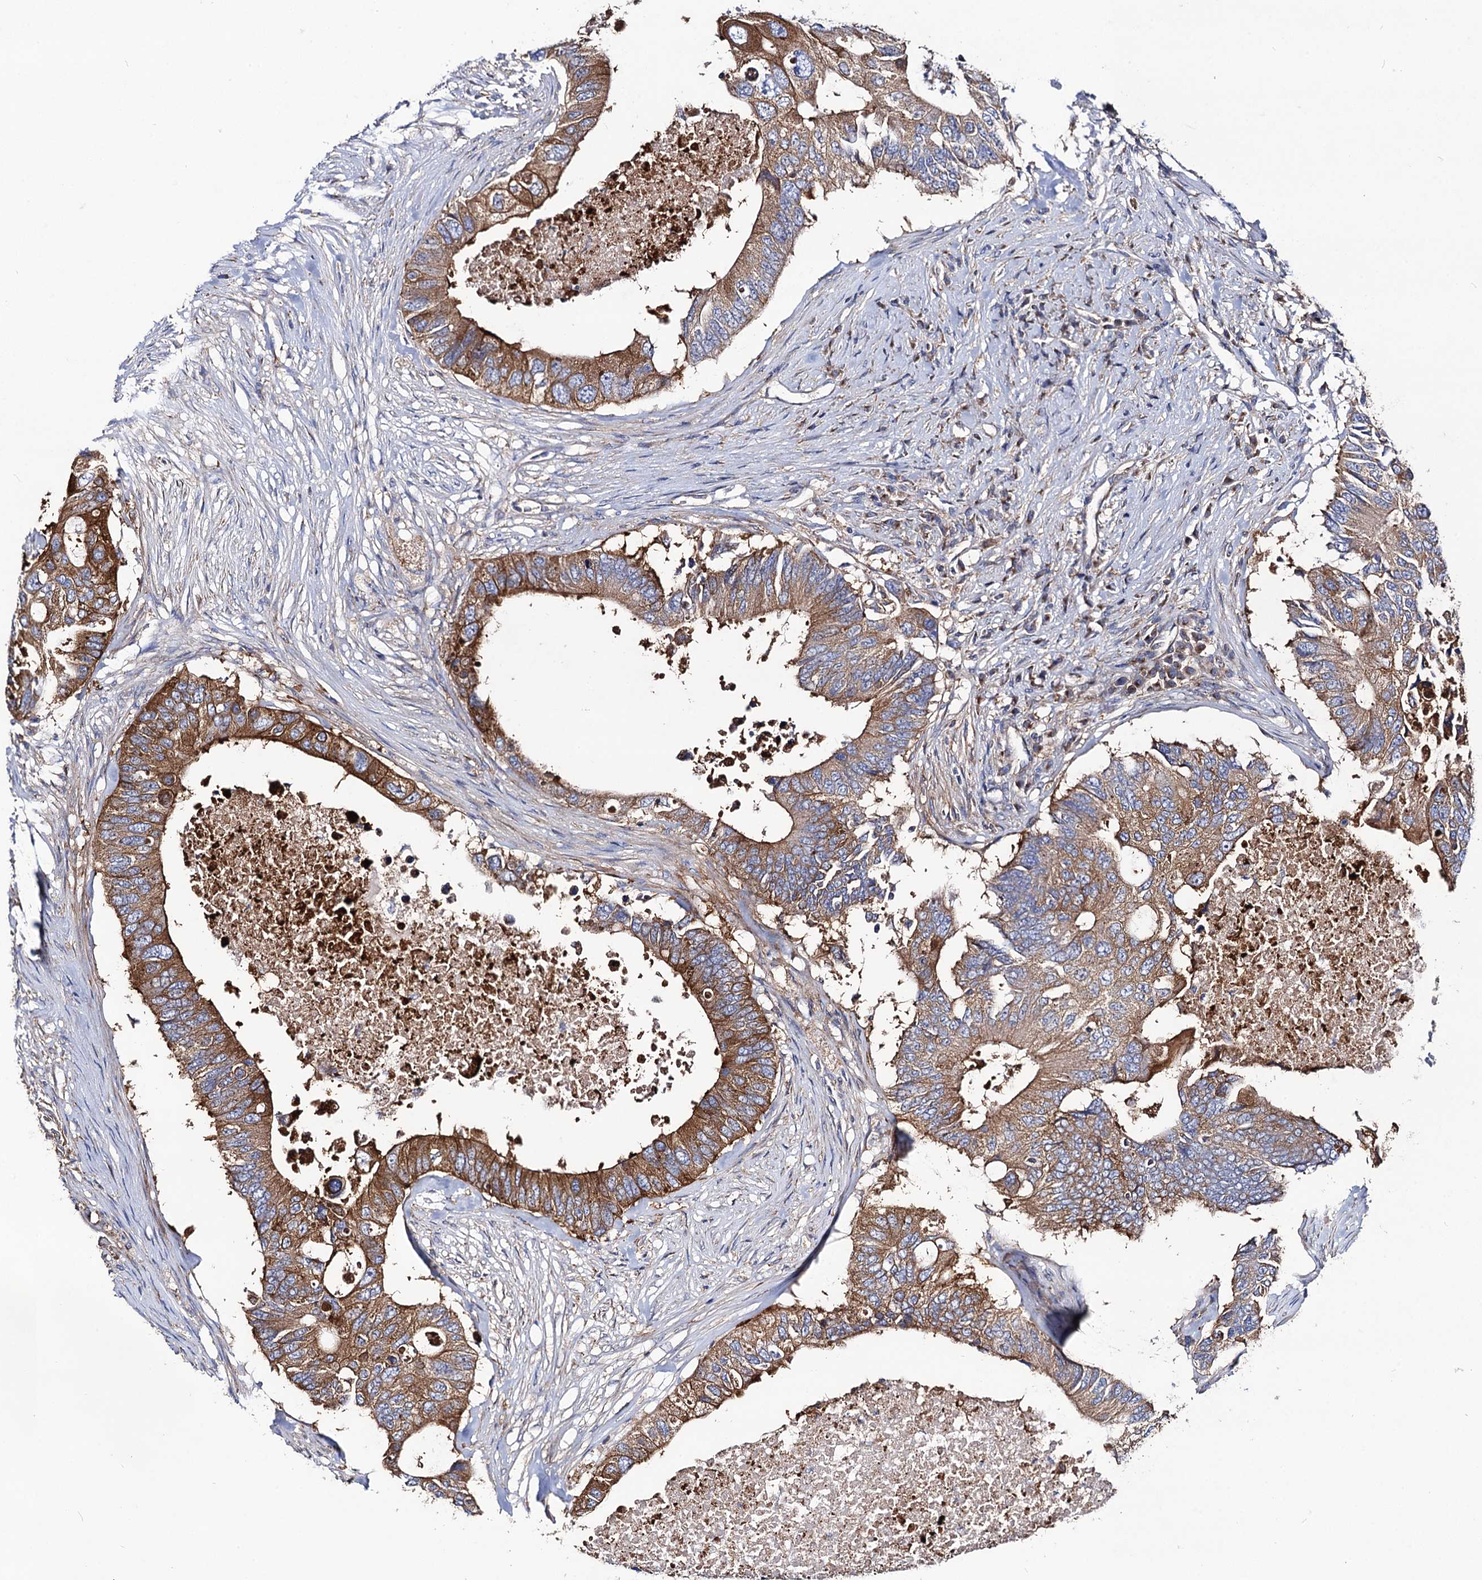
{"staining": {"intensity": "moderate", "quantity": ">75%", "location": "cytoplasmic/membranous"}, "tissue": "colorectal cancer", "cell_type": "Tumor cells", "image_type": "cancer", "snomed": [{"axis": "morphology", "description": "Adenocarcinoma, NOS"}, {"axis": "topography", "description": "Colon"}], "caption": "Moderate cytoplasmic/membranous positivity for a protein is seen in about >75% of tumor cells of colorectal cancer using IHC.", "gene": "DYDC1", "patient": {"sex": "male", "age": 71}}